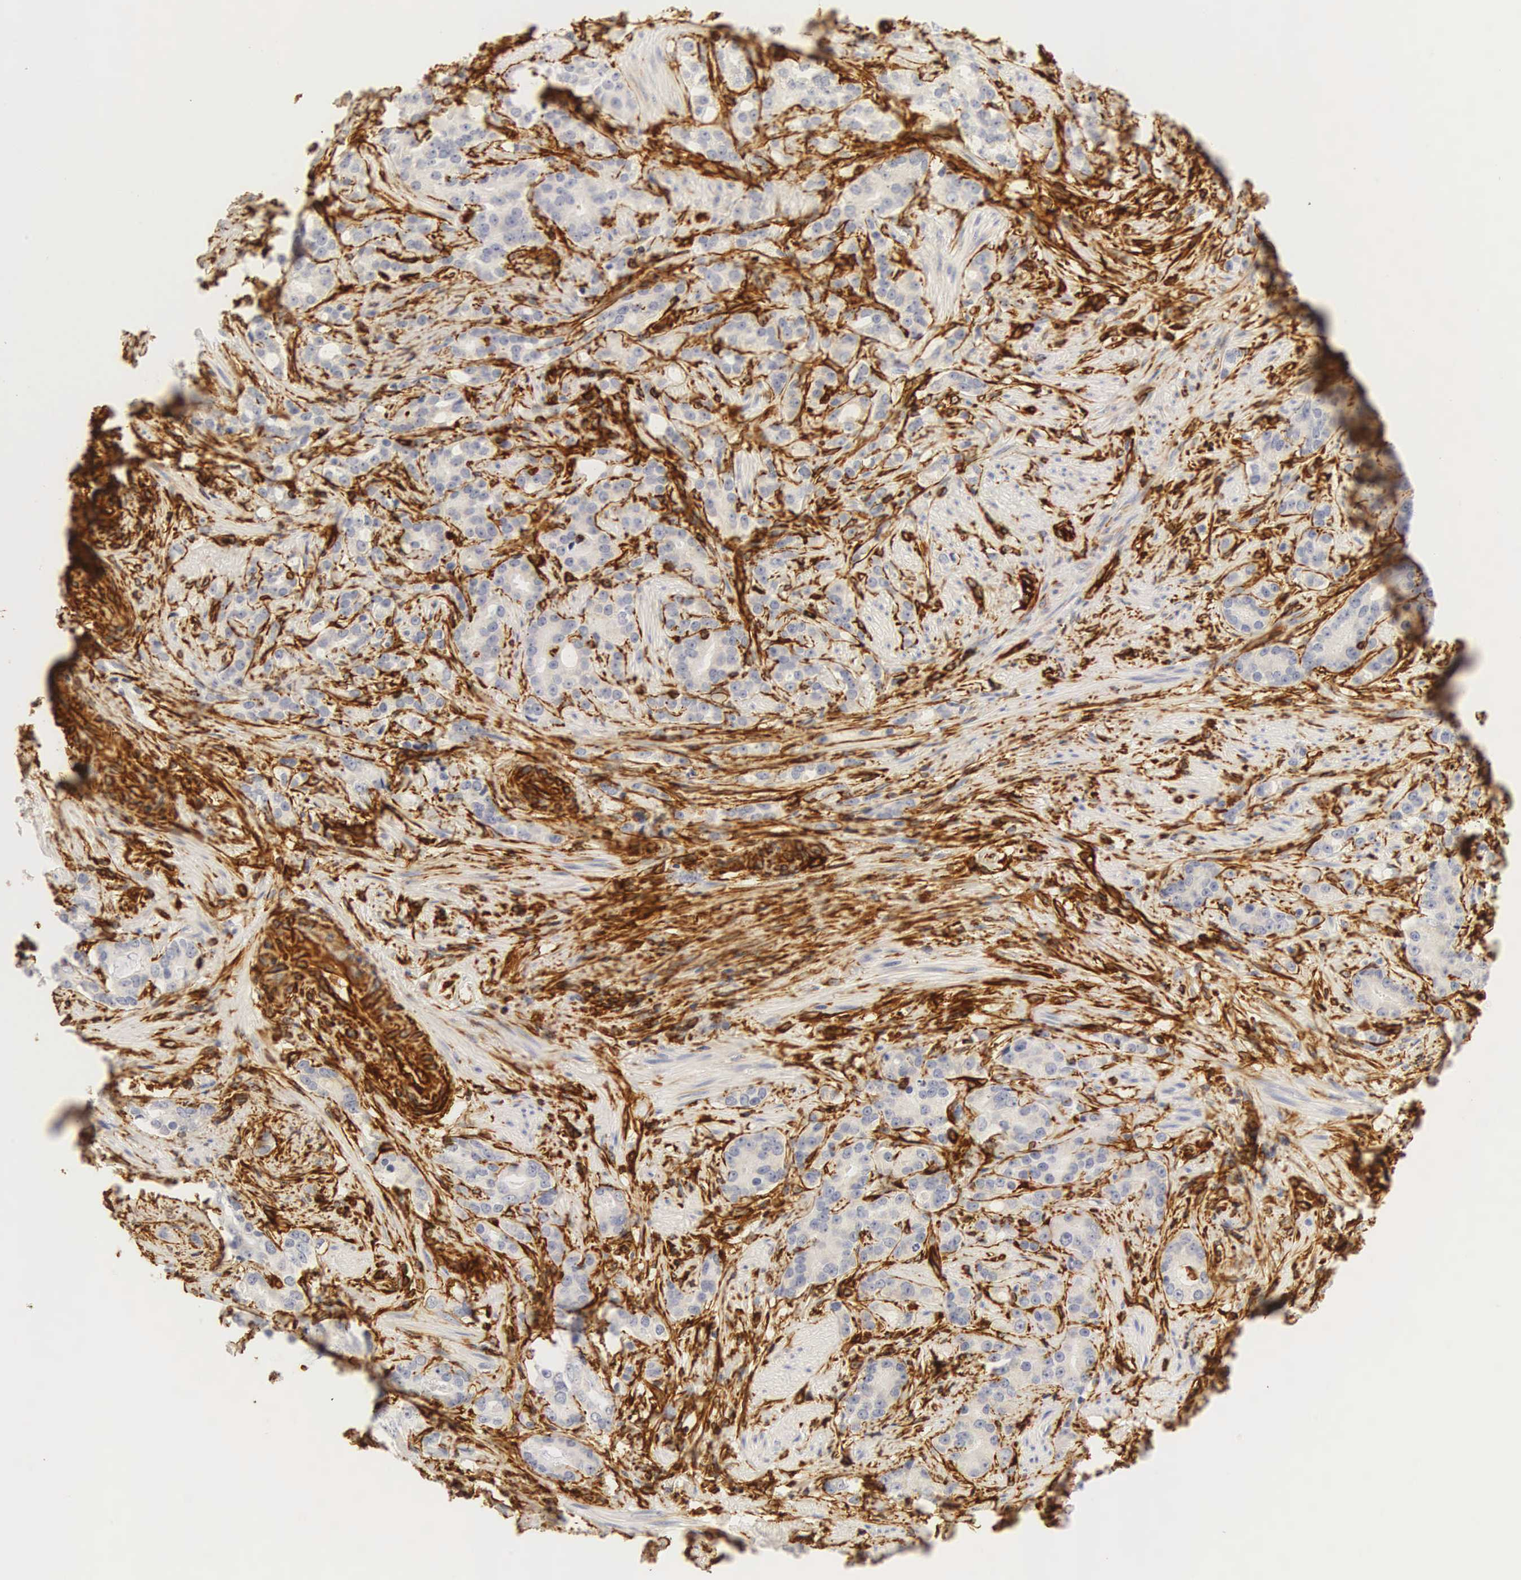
{"staining": {"intensity": "negative", "quantity": "none", "location": "none"}, "tissue": "prostate cancer", "cell_type": "Tumor cells", "image_type": "cancer", "snomed": [{"axis": "morphology", "description": "Adenocarcinoma, Medium grade"}, {"axis": "topography", "description": "Prostate"}], "caption": "Immunohistochemistry photomicrograph of medium-grade adenocarcinoma (prostate) stained for a protein (brown), which demonstrates no staining in tumor cells.", "gene": "VIM", "patient": {"sex": "male", "age": 59}}